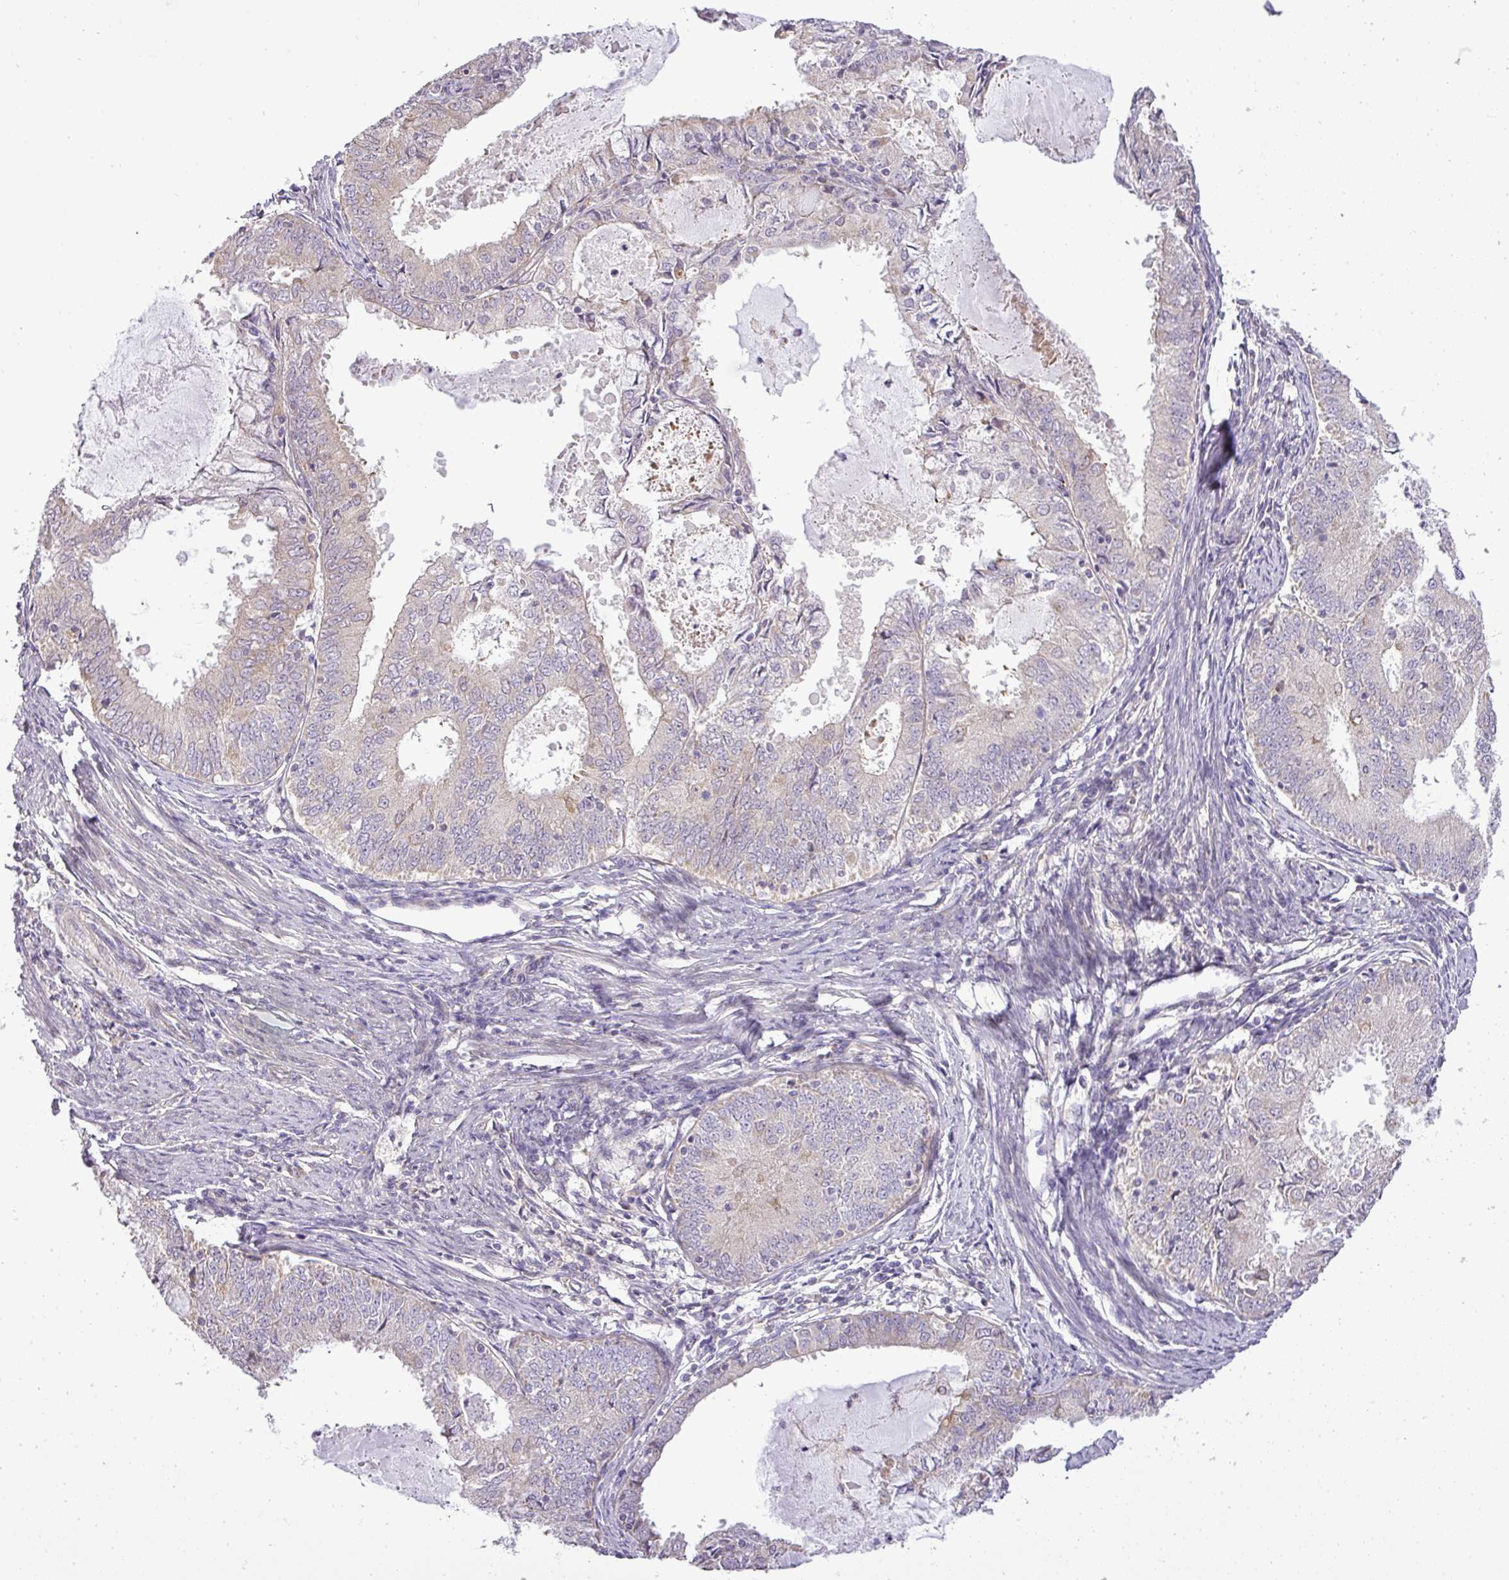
{"staining": {"intensity": "negative", "quantity": "none", "location": "none"}, "tissue": "endometrial cancer", "cell_type": "Tumor cells", "image_type": "cancer", "snomed": [{"axis": "morphology", "description": "Adenocarcinoma, NOS"}, {"axis": "topography", "description": "Endometrium"}], "caption": "The image exhibits no significant staining in tumor cells of adenocarcinoma (endometrial). (Brightfield microscopy of DAB immunohistochemistry (IHC) at high magnification).", "gene": "ZDHHC1", "patient": {"sex": "female", "age": 57}}